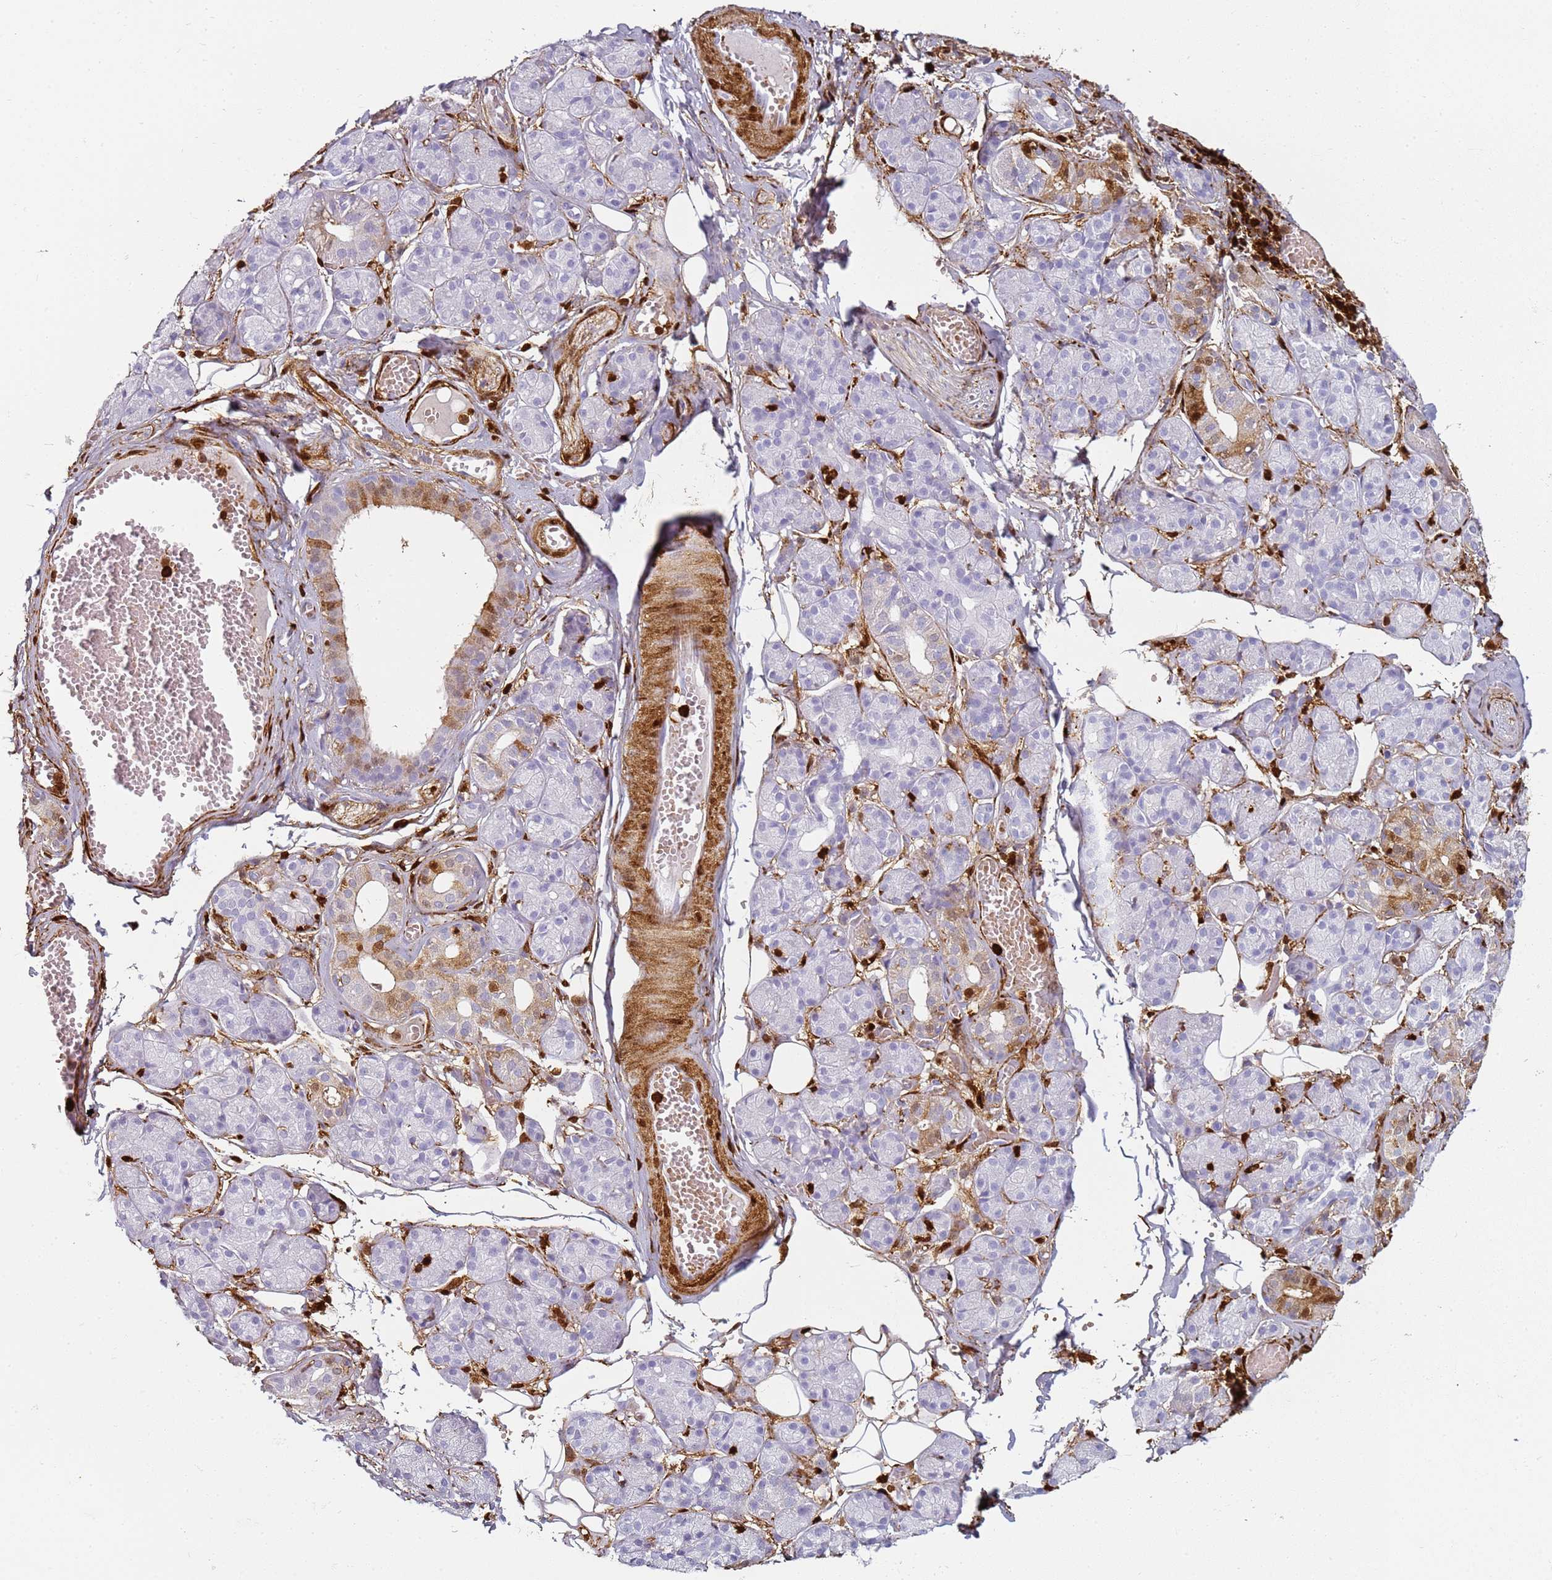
{"staining": {"intensity": "moderate", "quantity": "<25%", "location": "cytoplasmic/membranous,nuclear"}, "tissue": "salivary gland", "cell_type": "Glandular cells", "image_type": "normal", "snomed": [{"axis": "morphology", "description": "Normal tissue, NOS"}, {"axis": "topography", "description": "Salivary gland"}], "caption": "This micrograph shows immunohistochemistry staining of benign salivary gland, with low moderate cytoplasmic/membranous,nuclear expression in about <25% of glandular cells.", "gene": "S100A4", "patient": {"sex": "male", "age": 63}}